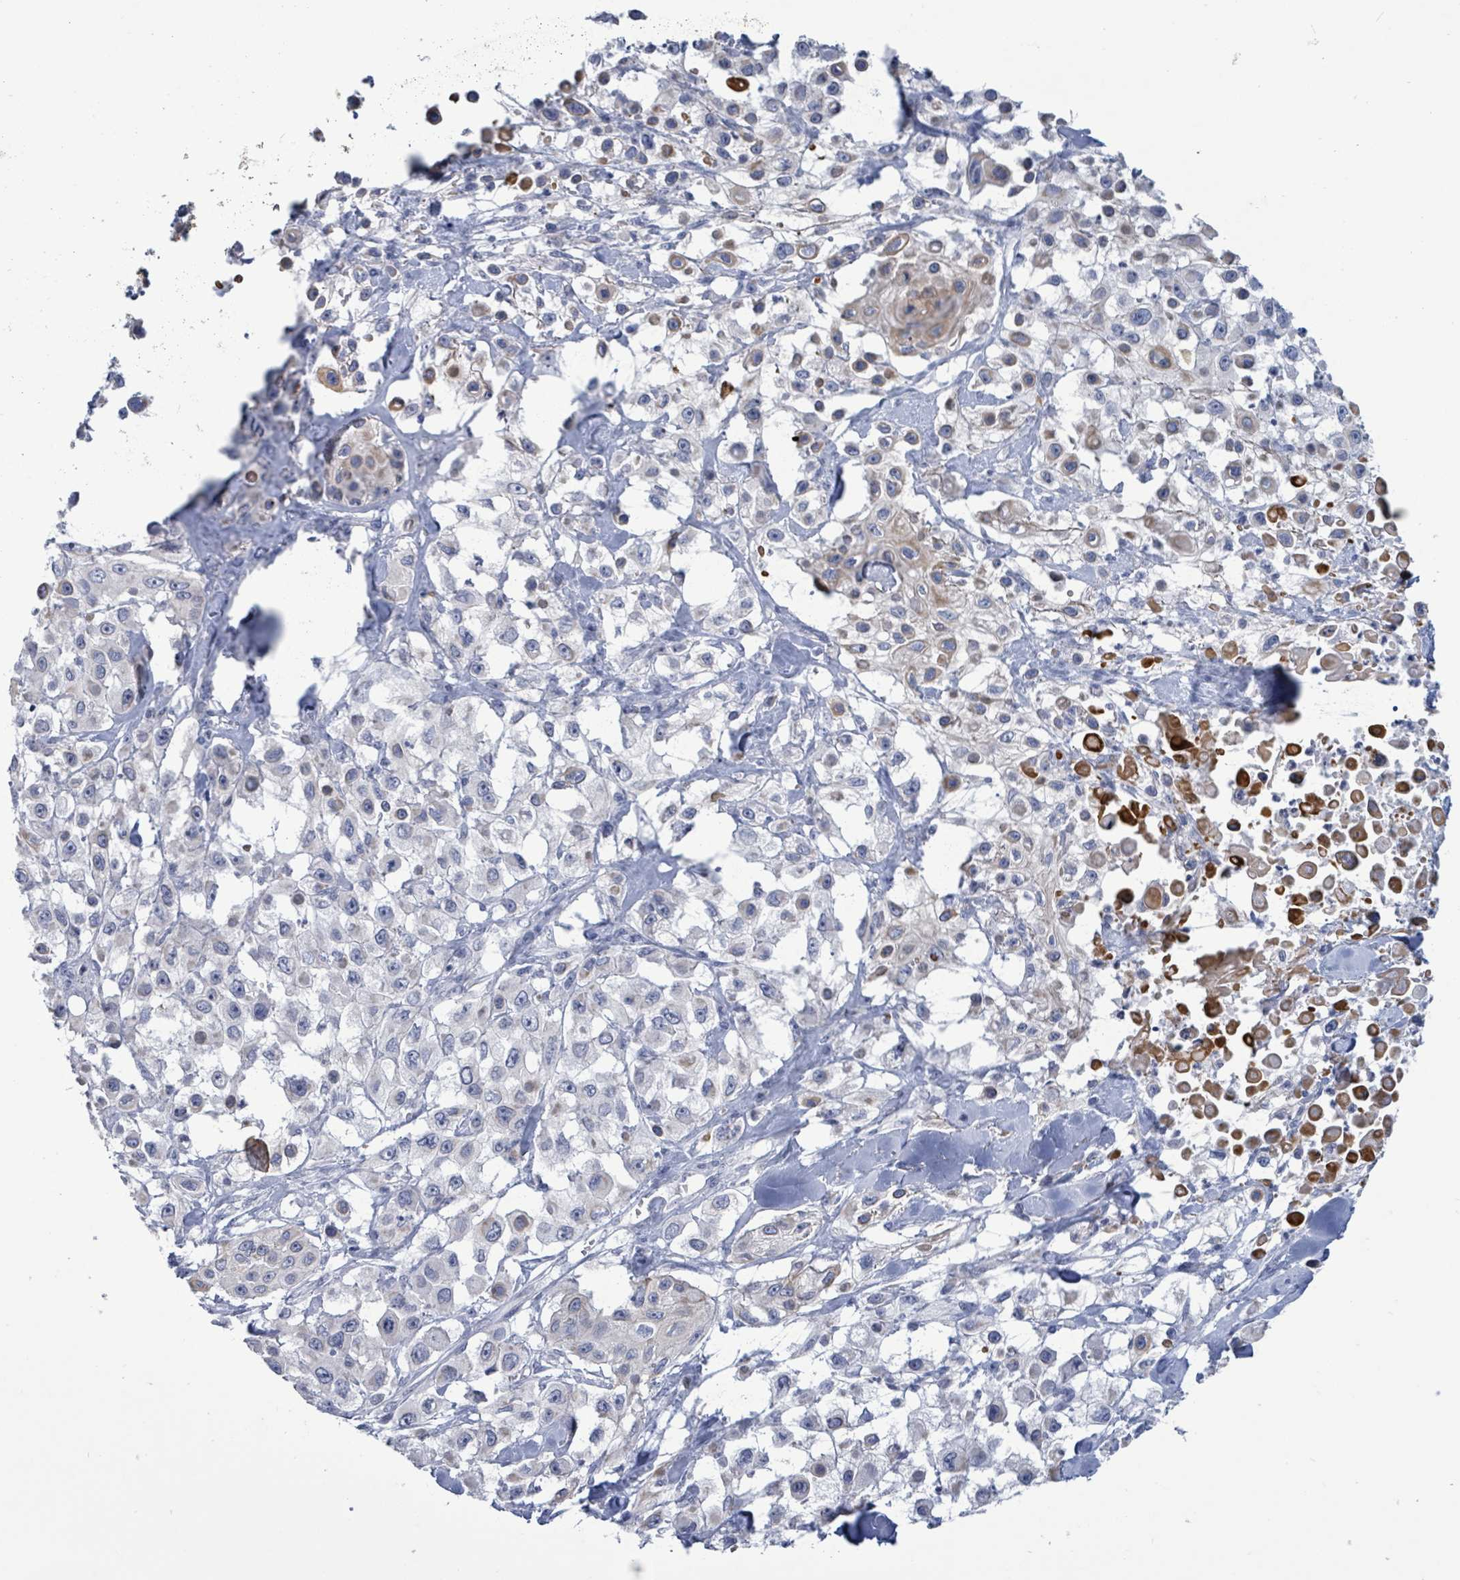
{"staining": {"intensity": "negative", "quantity": "none", "location": "none"}, "tissue": "skin cancer", "cell_type": "Tumor cells", "image_type": "cancer", "snomed": [{"axis": "morphology", "description": "Squamous cell carcinoma, NOS"}, {"axis": "topography", "description": "Skin"}], "caption": "Immunohistochemical staining of skin squamous cell carcinoma demonstrates no significant expression in tumor cells.", "gene": "NTN3", "patient": {"sex": "male", "age": 63}}